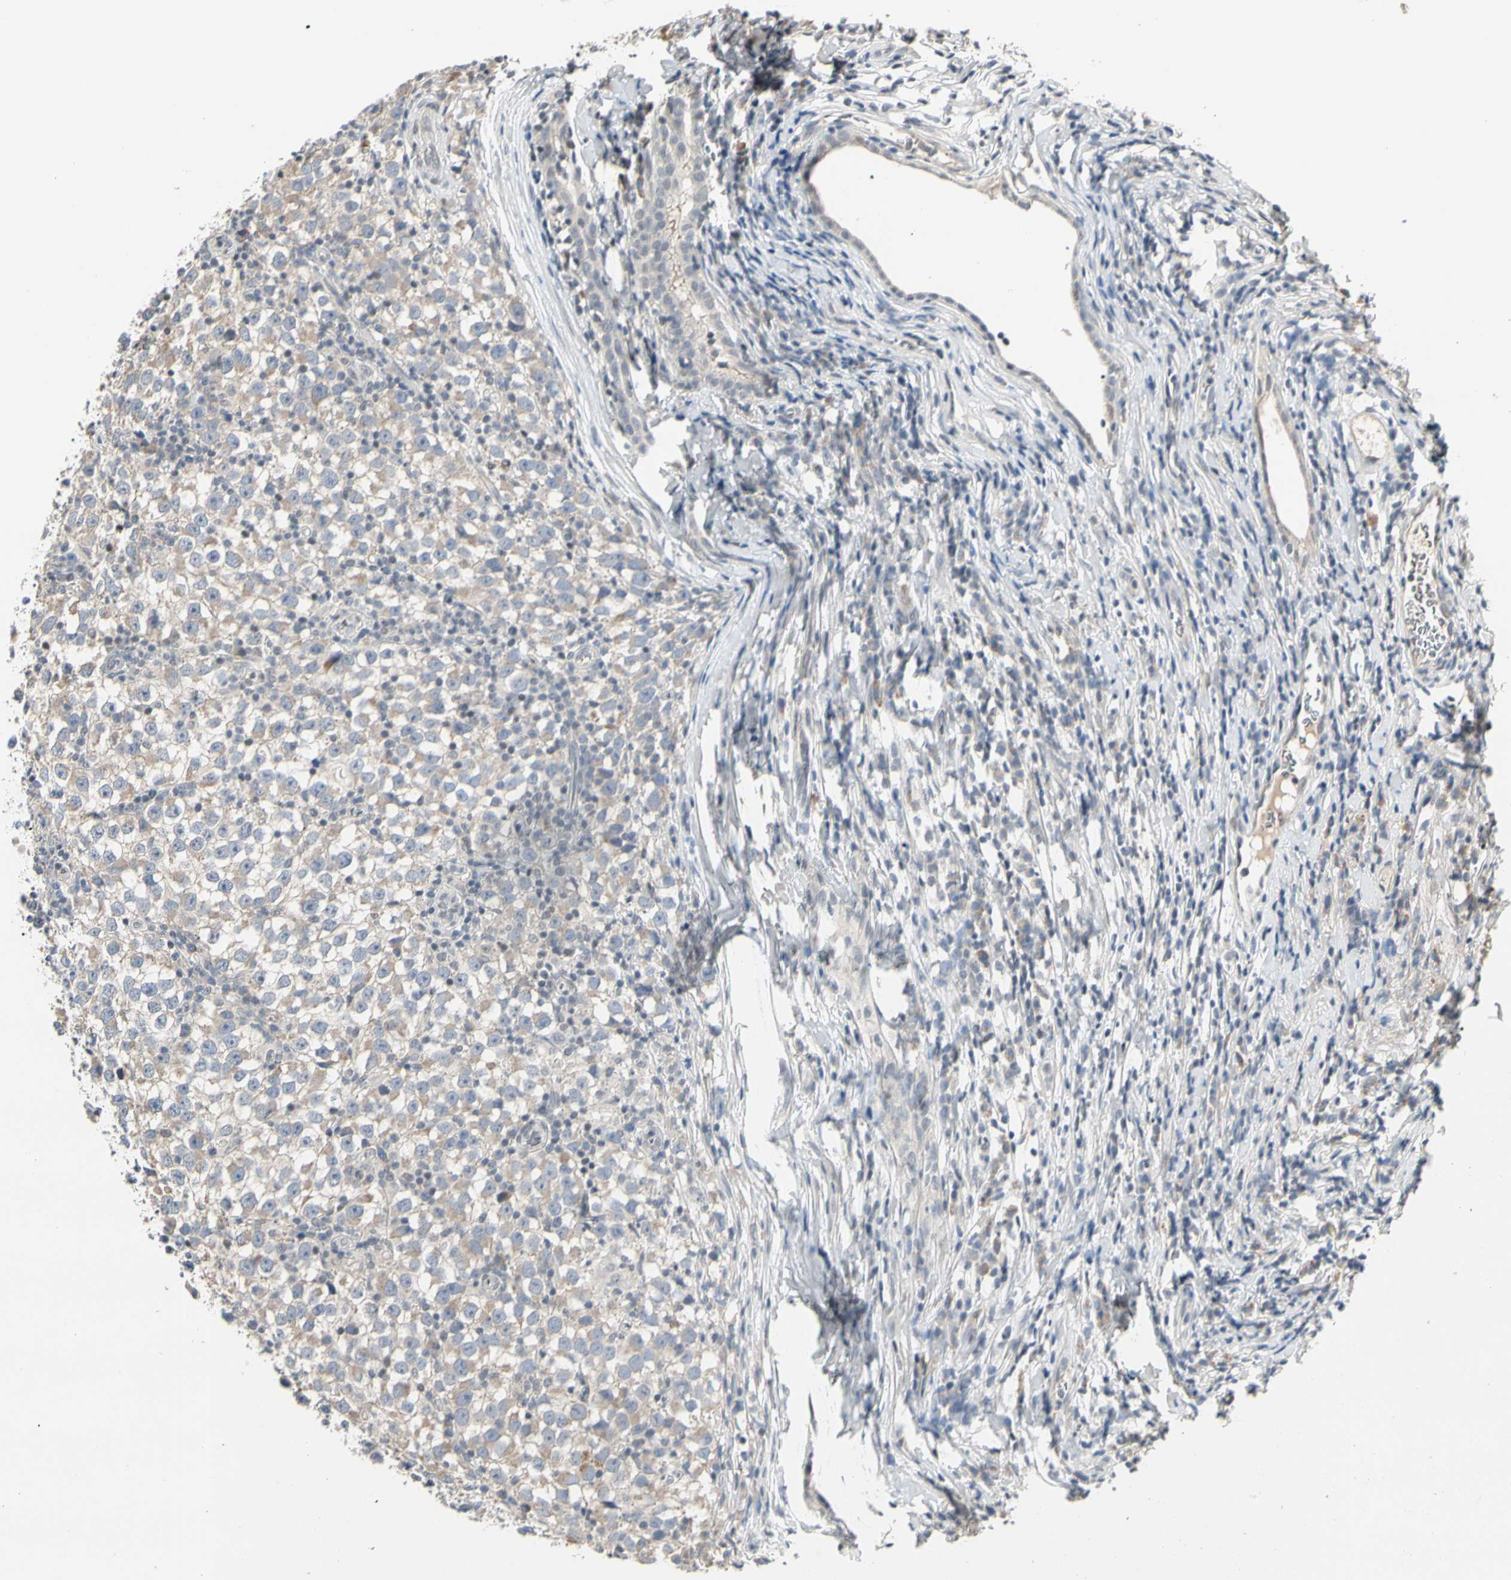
{"staining": {"intensity": "weak", "quantity": ">75%", "location": "cytoplasmic/membranous"}, "tissue": "testis cancer", "cell_type": "Tumor cells", "image_type": "cancer", "snomed": [{"axis": "morphology", "description": "Seminoma, NOS"}, {"axis": "topography", "description": "Testis"}], "caption": "A brown stain shows weak cytoplasmic/membranous expression of a protein in human testis seminoma tumor cells.", "gene": "GREM1", "patient": {"sex": "male", "age": 65}}